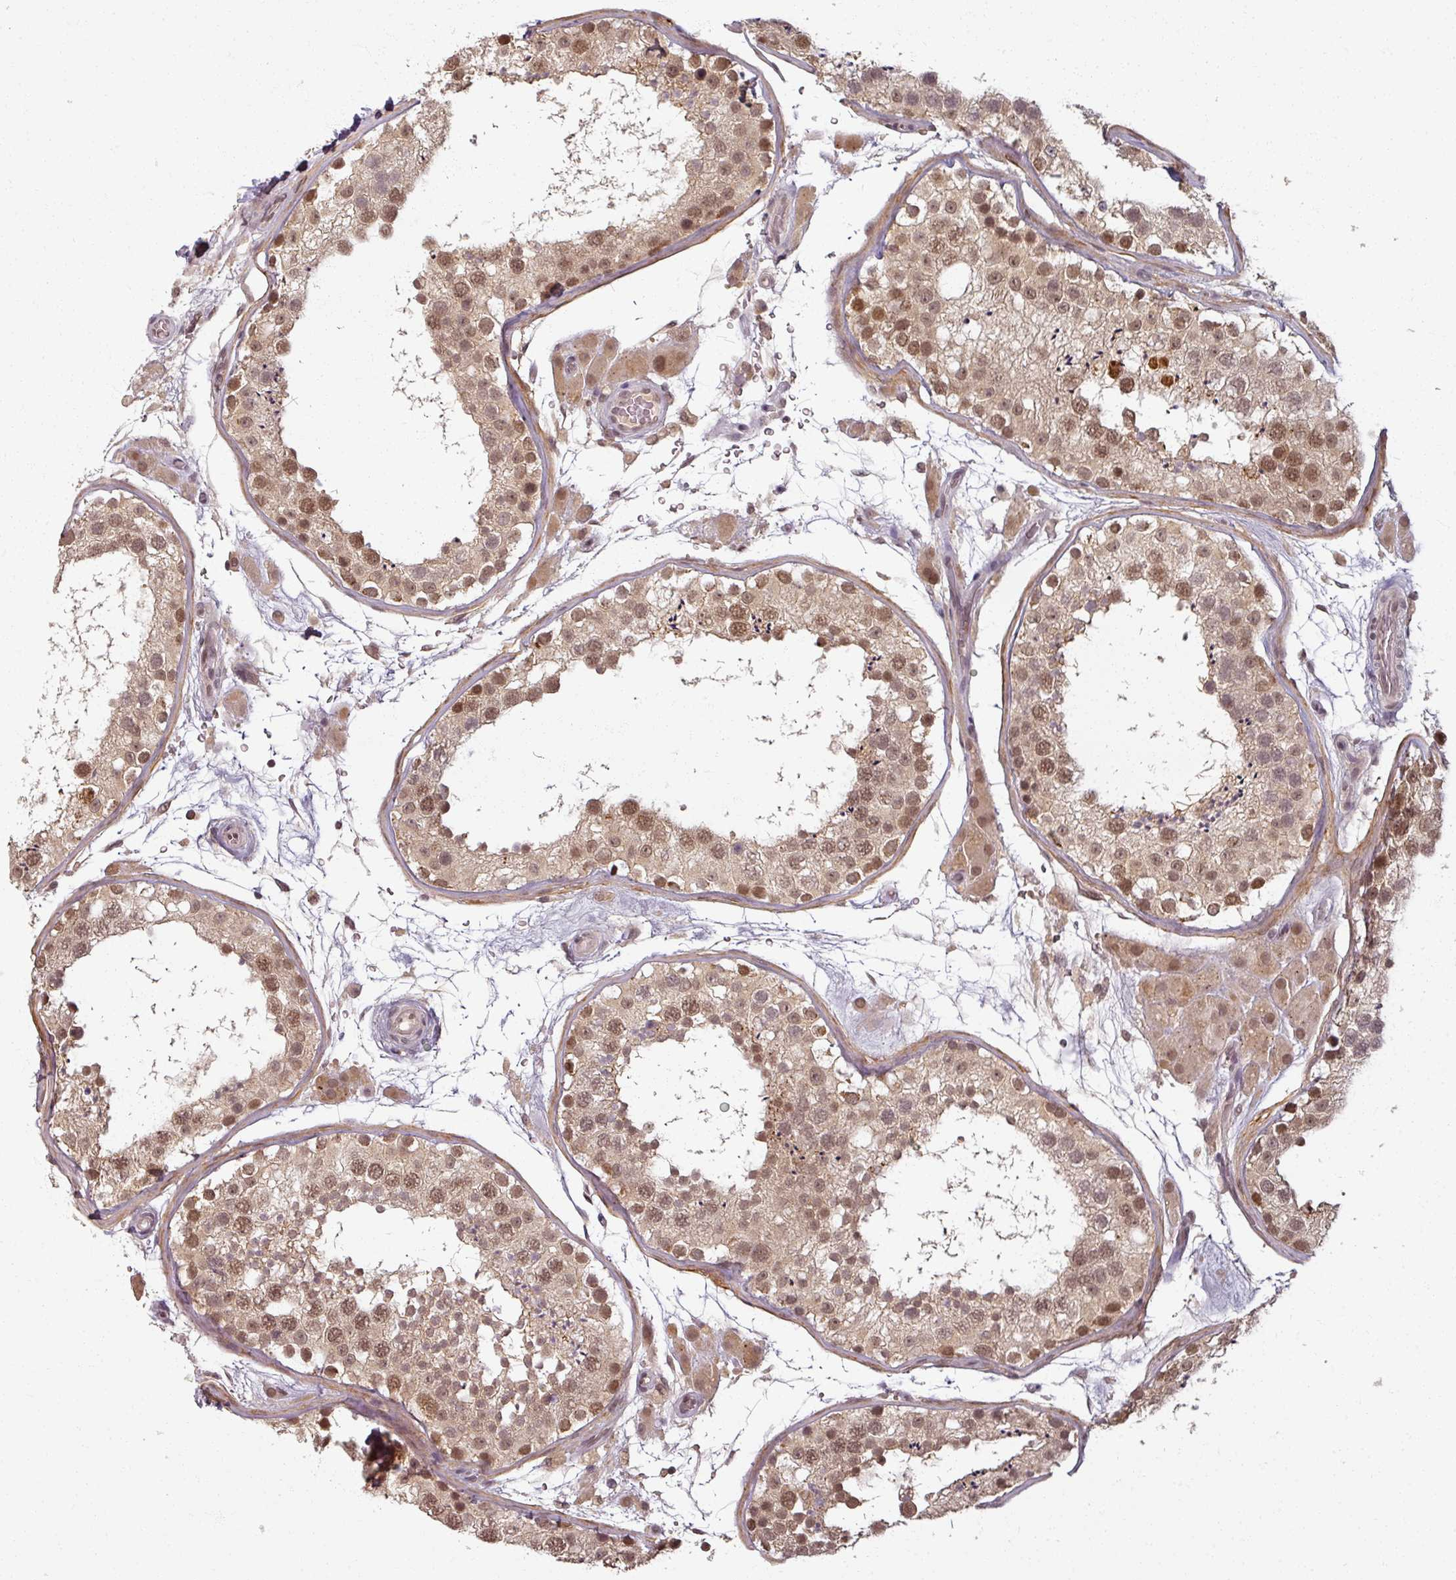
{"staining": {"intensity": "moderate", "quantity": ">75%", "location": "nuclear"}, "tissue": "testis", "cell_type": "Cells in seminiferous ducts", "image_type": "normal", "snomed": [{"axis": "morphology", "description": "Normal tissue, NOS"}, {"axis": "topography", "description": "Testis"}], "caption": "A brown stain labels moderate nuclear positivity of a protein in cells in seminiferous ducts of unremarkable human testis. The staining is performed using DAB brown chromogen to label protein expression. The nuclei are counter-stained blue using hematoxylin.", "gene": "POLR2G", "patient": {"sex": "male", "age": 26}}